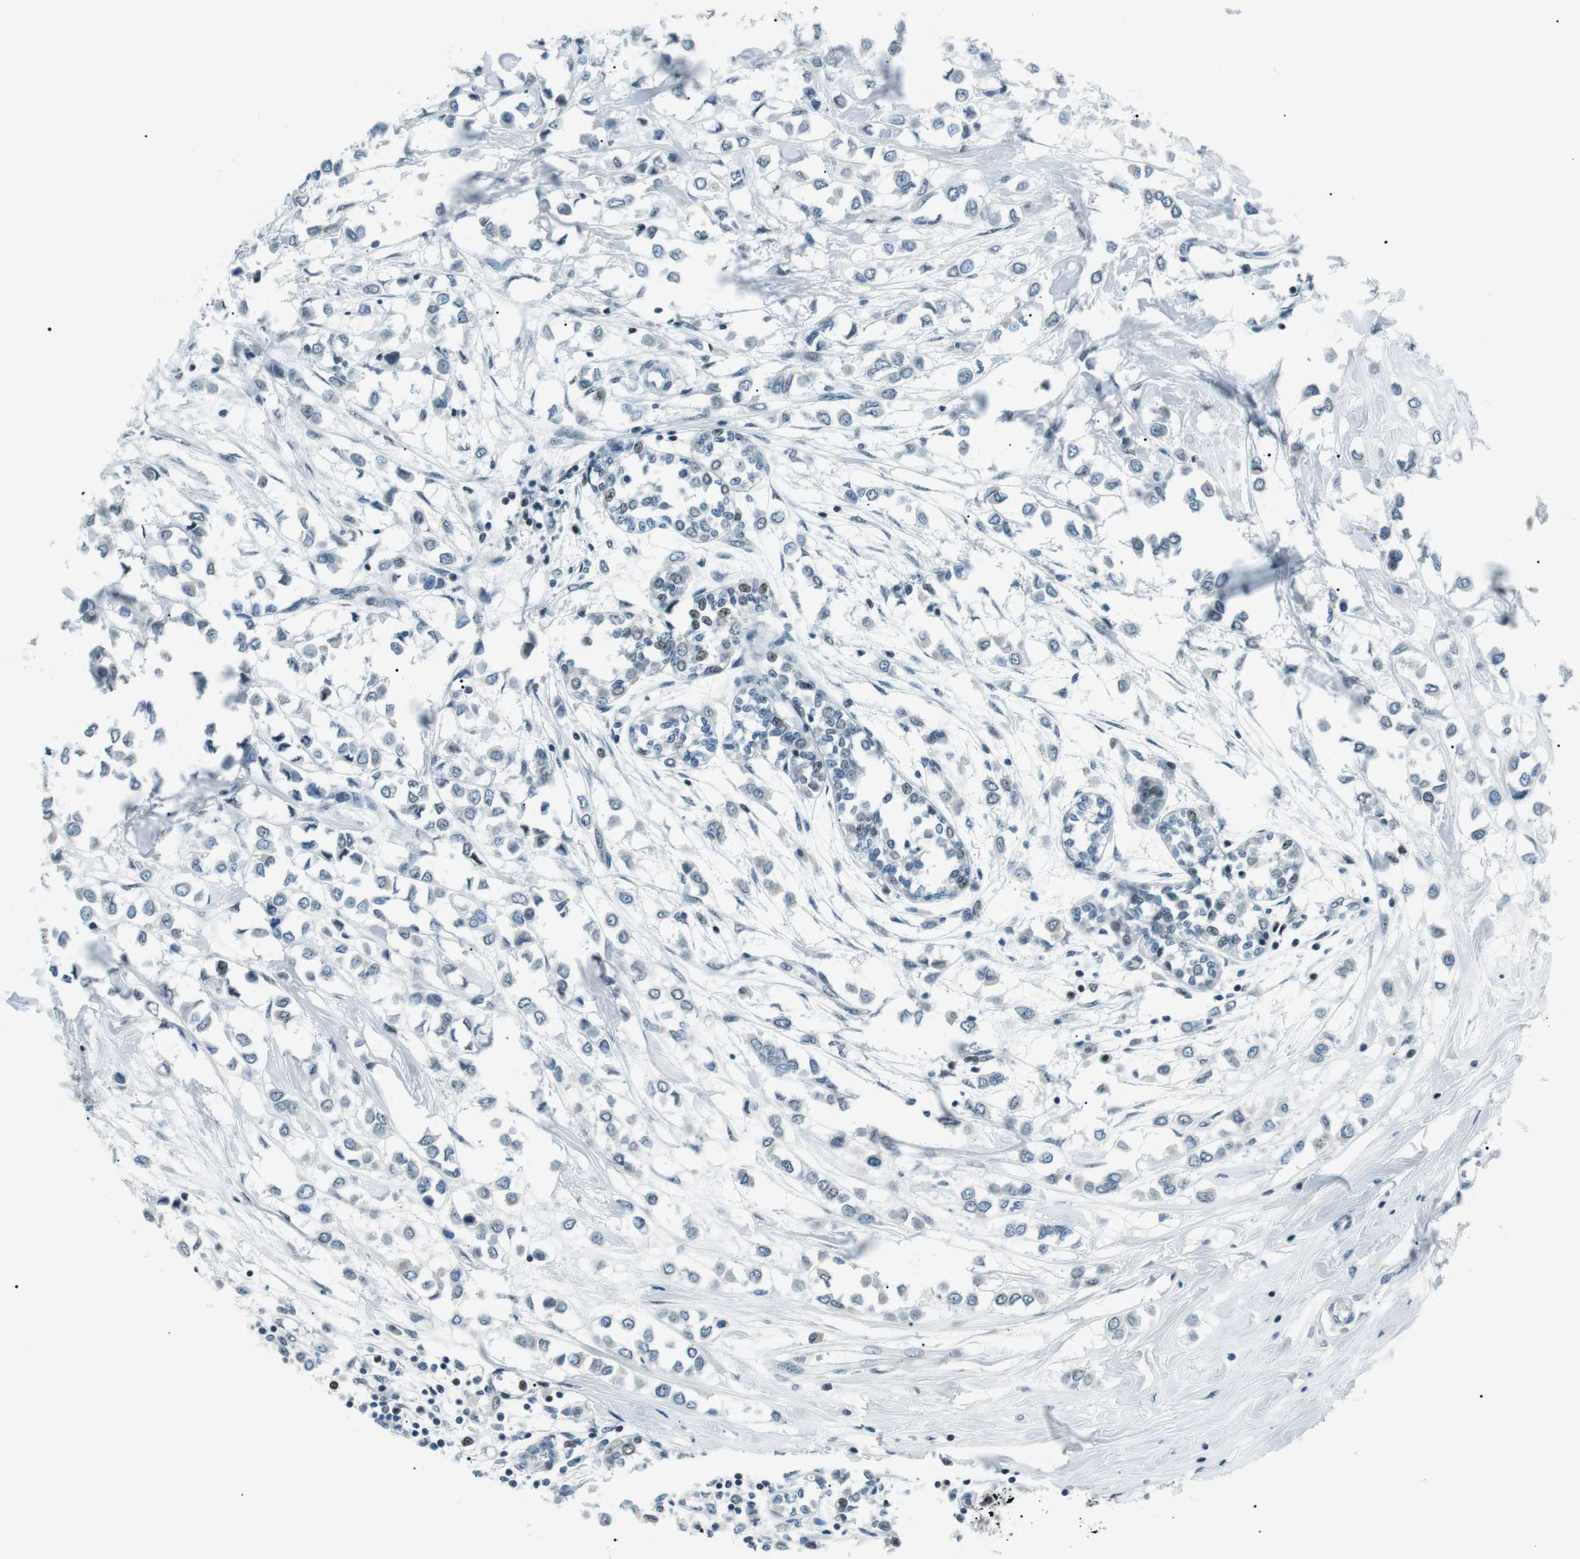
{"staining": {"intensity": "negative", "quantity": "none", "location": "none"}, "tissue": "breast cancer", "cell_type": "Tumor cells", "image_type": "cancer", "snomed": [{"axis": "morphology", "description": "Lobular carcinoma"}, {"axis": "topography", "description": "Breast"}], "caption": "A high-resolution image shows immunohistochemistry staining of breast cancer (lobular carcinoma), which shows no significant expression in tumor cells.", "gene": "PJA1", "patient": {"sex": "female", "age": 51}}